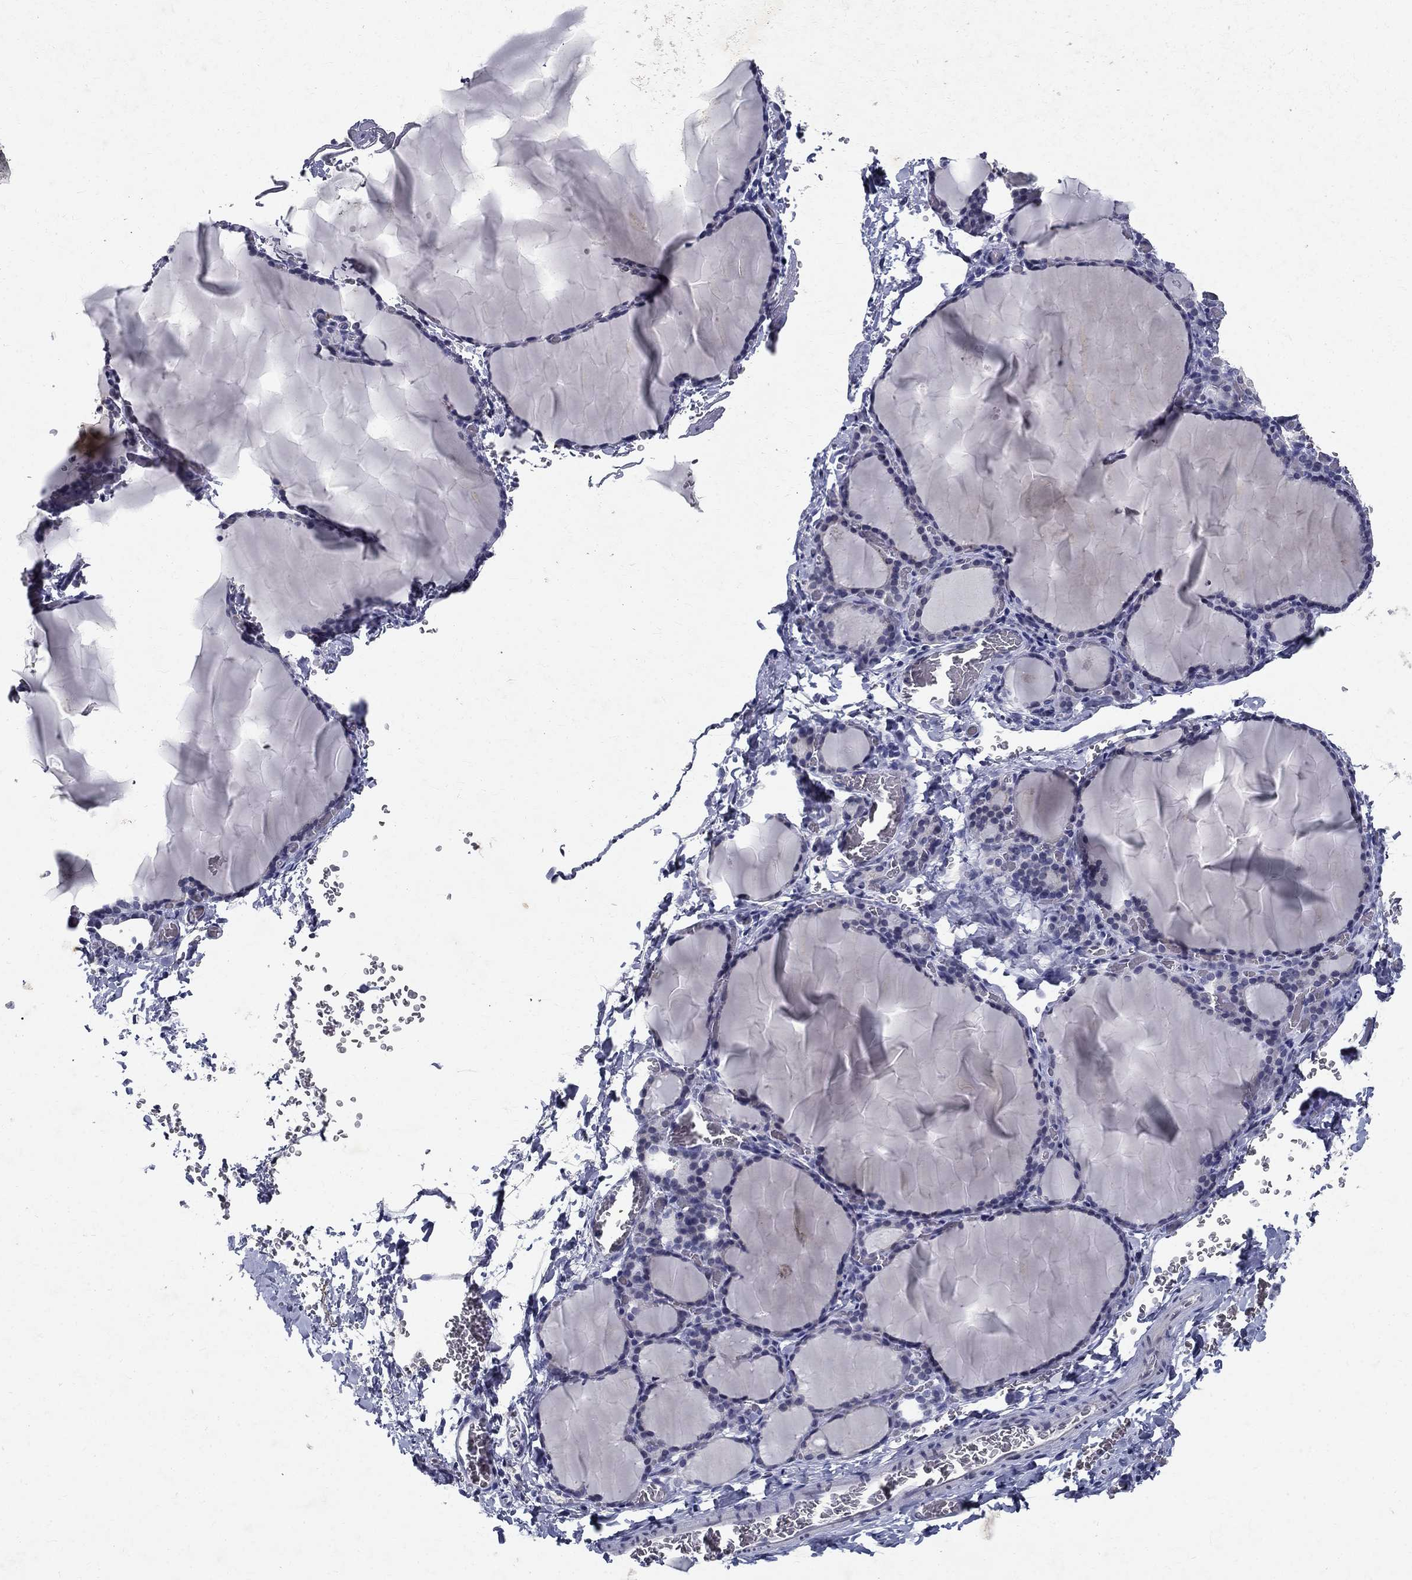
{"staining": {"intensity": "negative", "quantity": "none", "location": "none"}, "tissue": "thyroid gland", "cell_type": "Glandular cells", "image_type": "normal", "snomed": [{"axis": "morphology", "description": "Normal tissue, NOS"}, {"axis": "morphology", "description": "Hyperplasia, NOS"}, {"axis": "topography", "description": "Thyroid gland"}], "caption": "Normal thyroid gland was stained to show a protein in brown. There is no significant staining in glandular cells.", "gene": "RBFOX1", "patient": {"sex": "female", "age": 27}}